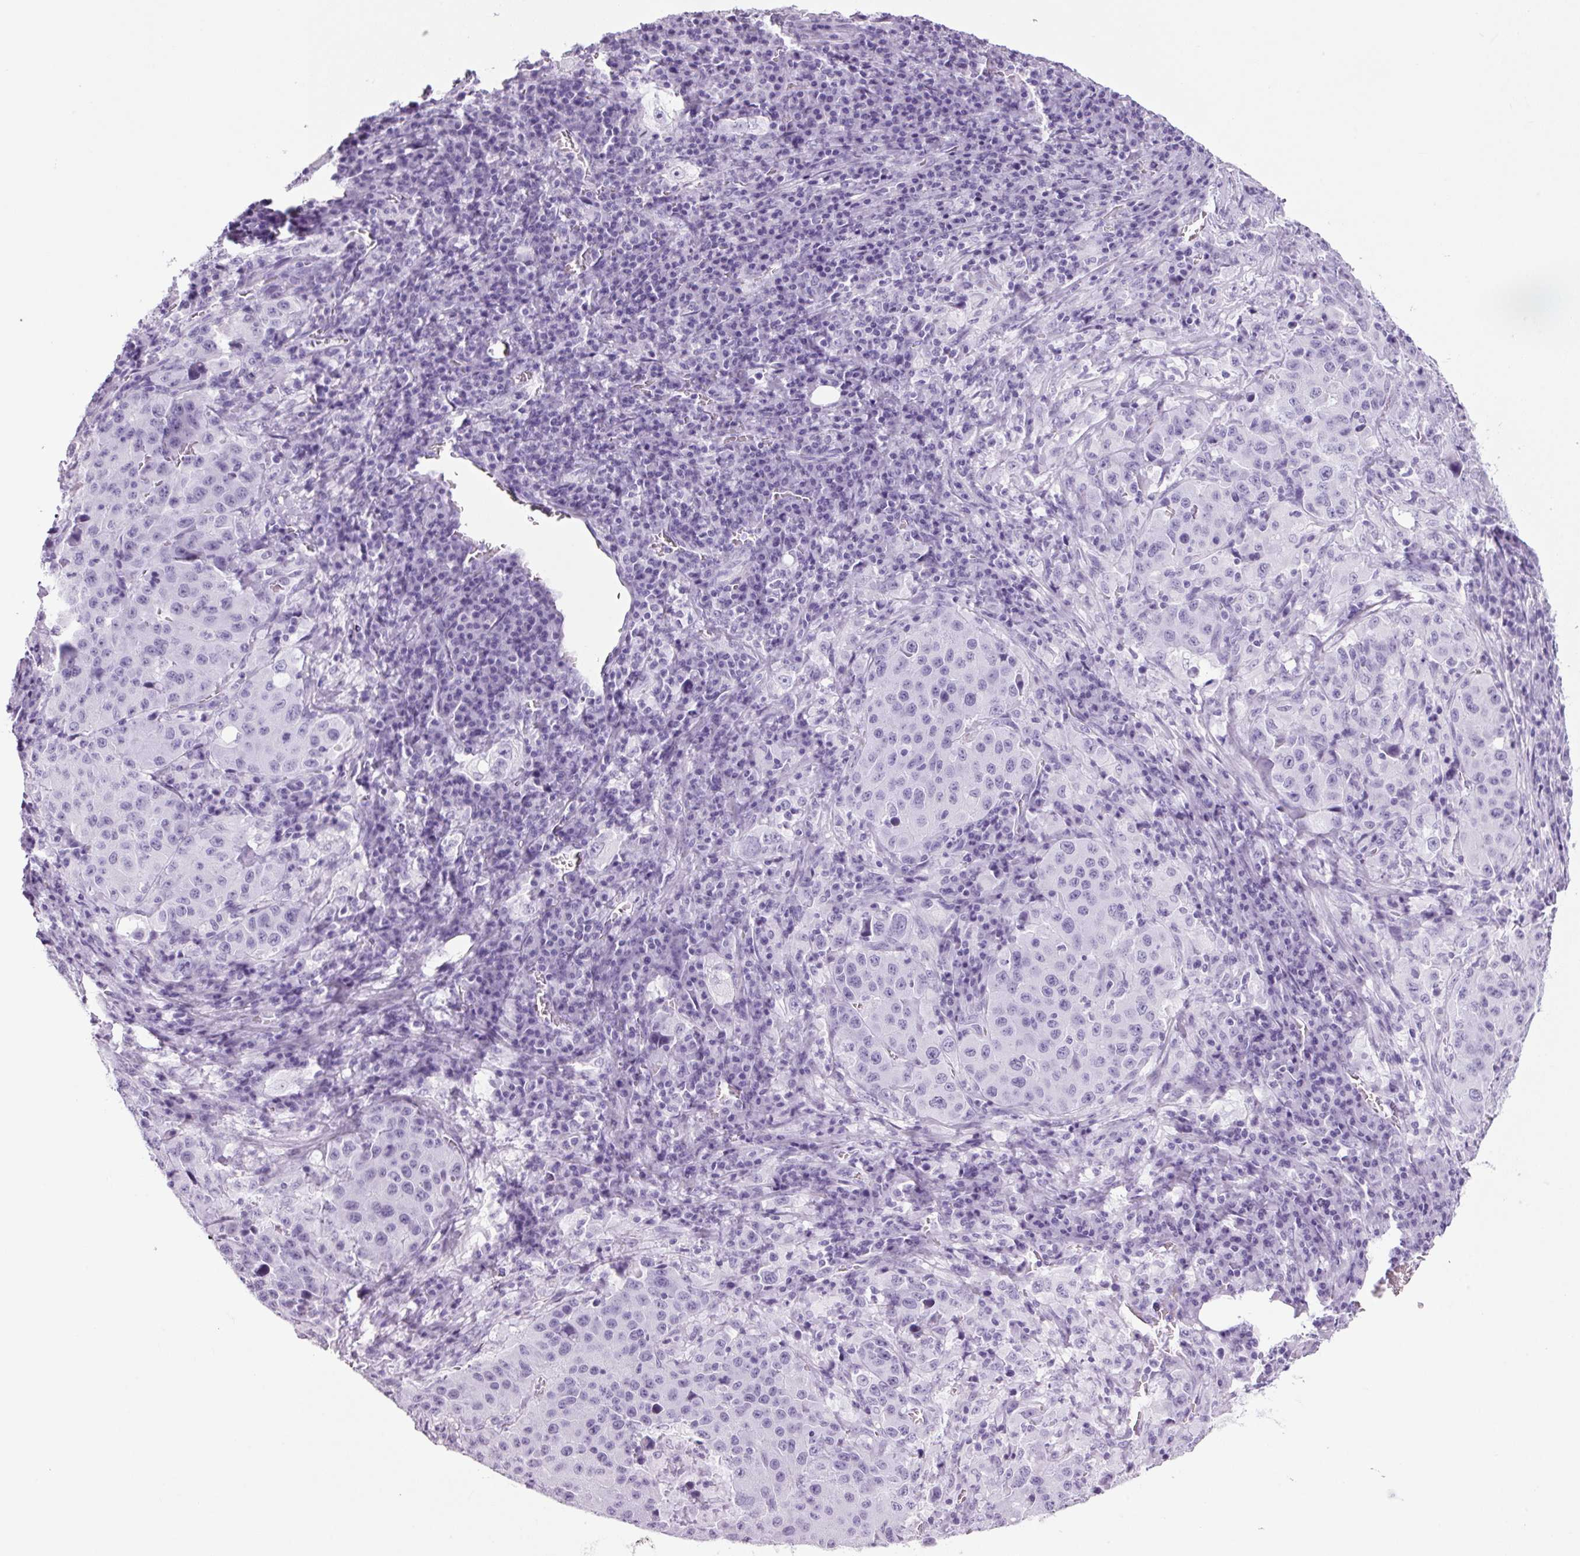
{"staining": {"intensity": "negative", "quantity": "none", "location": "none"}, "tissue": "stomach cancer", "cell_type": "Tumor cells", "image_type": "cancer", "snomed": [{"axis": "morphology", "description": "Adenocarcinoma, NOS"}, {"axis": "topography", "description": "Stomach"}], "caption": "Stomach adenocarcinoma was stained to show a protein in brown. There is no significant staining in tumor cells.", "gene": "PPP1R1A", "patient": {"sex": "male", "age": 71}}